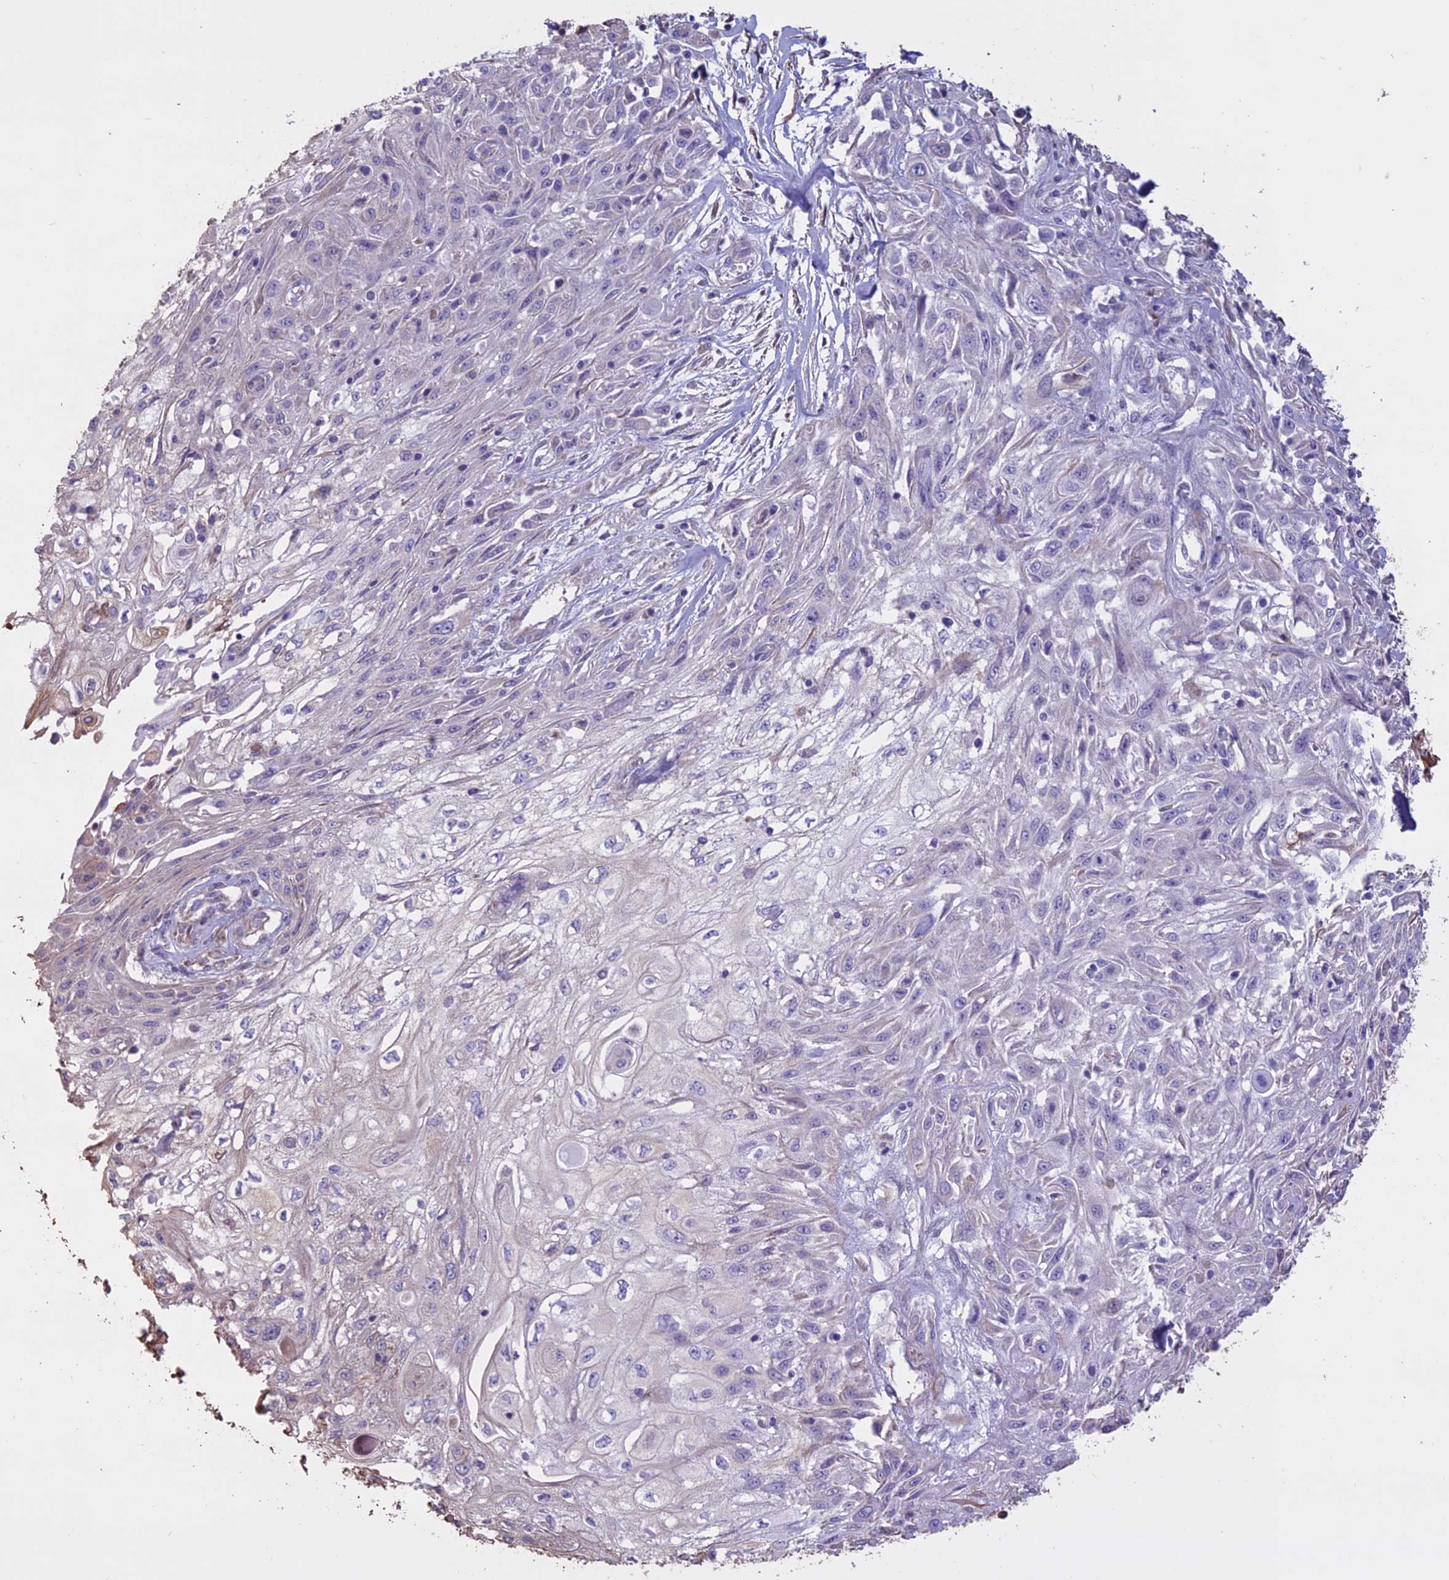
{"staining": {"intensity": "negative", "quantity": "none", "location": "none"}, "tissue": "skin cancer", "cell_type": "Tumor cells", "image_type": "cancer", "snomed": [{"axis": "morphology", "description": "Squamous cell carcinoma, NOS"}, {"axis": "morphology", "description": "Squamous cell carcinoma, metastatic, NOS"}, {"axis": "topography", "description": "Skin"}, {"axis": "topography", "description": "Lymph node"}], "caption": "Skin cancer (metastatic squamous cell carcinoma) was stained to show a protein in brown. There is no significant expression in tumor cells. (DAB (3,3'-diaminobenzidine) immunohistochemistry (IHC) visualized using brightfield microscopy, high magnification).", "gene": "CCDC148", "patient": {"sex": "male", "age": 75}}